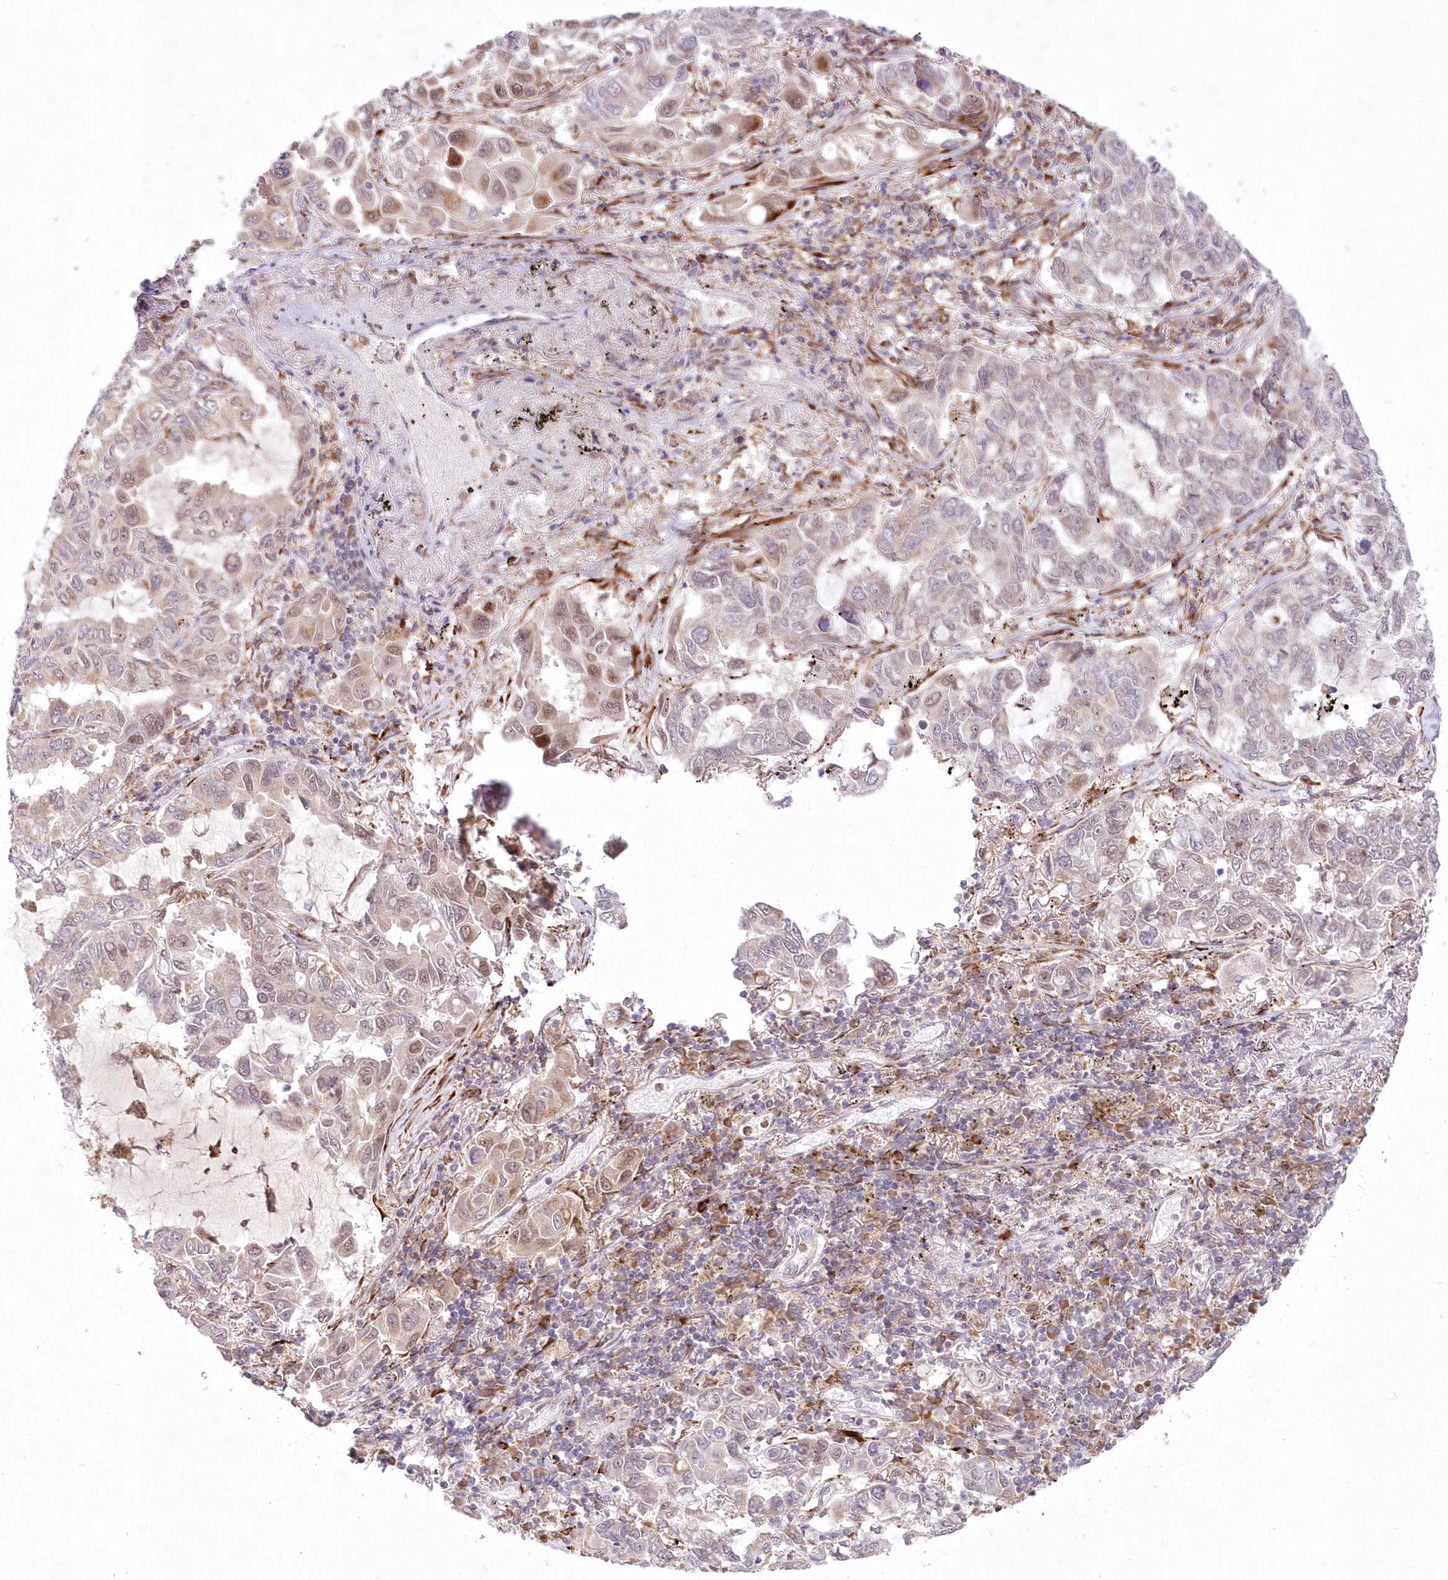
{"staining": {"intensity": "moderate", "quantity": "<25%", "location": "nuclear"}, "tissue": "lung cancer", "cell_type": "Tumor cells", "image_type": "cancer", "snomed": [{"axis": "morphology", "description": "Adenocarcinoma, NOS"}, {"axis": "topography", "description": "Lung"}], "caption": "Immunohistochemistry (DAB (3,3'-diaminobenzidine)) staining of human lung adenocarcinoma reveals moderate nuclear protein positivity in approximately <25% of tumor cells.", "gene": "LDB1", "patient": {"sex": "male", "age": 64}}